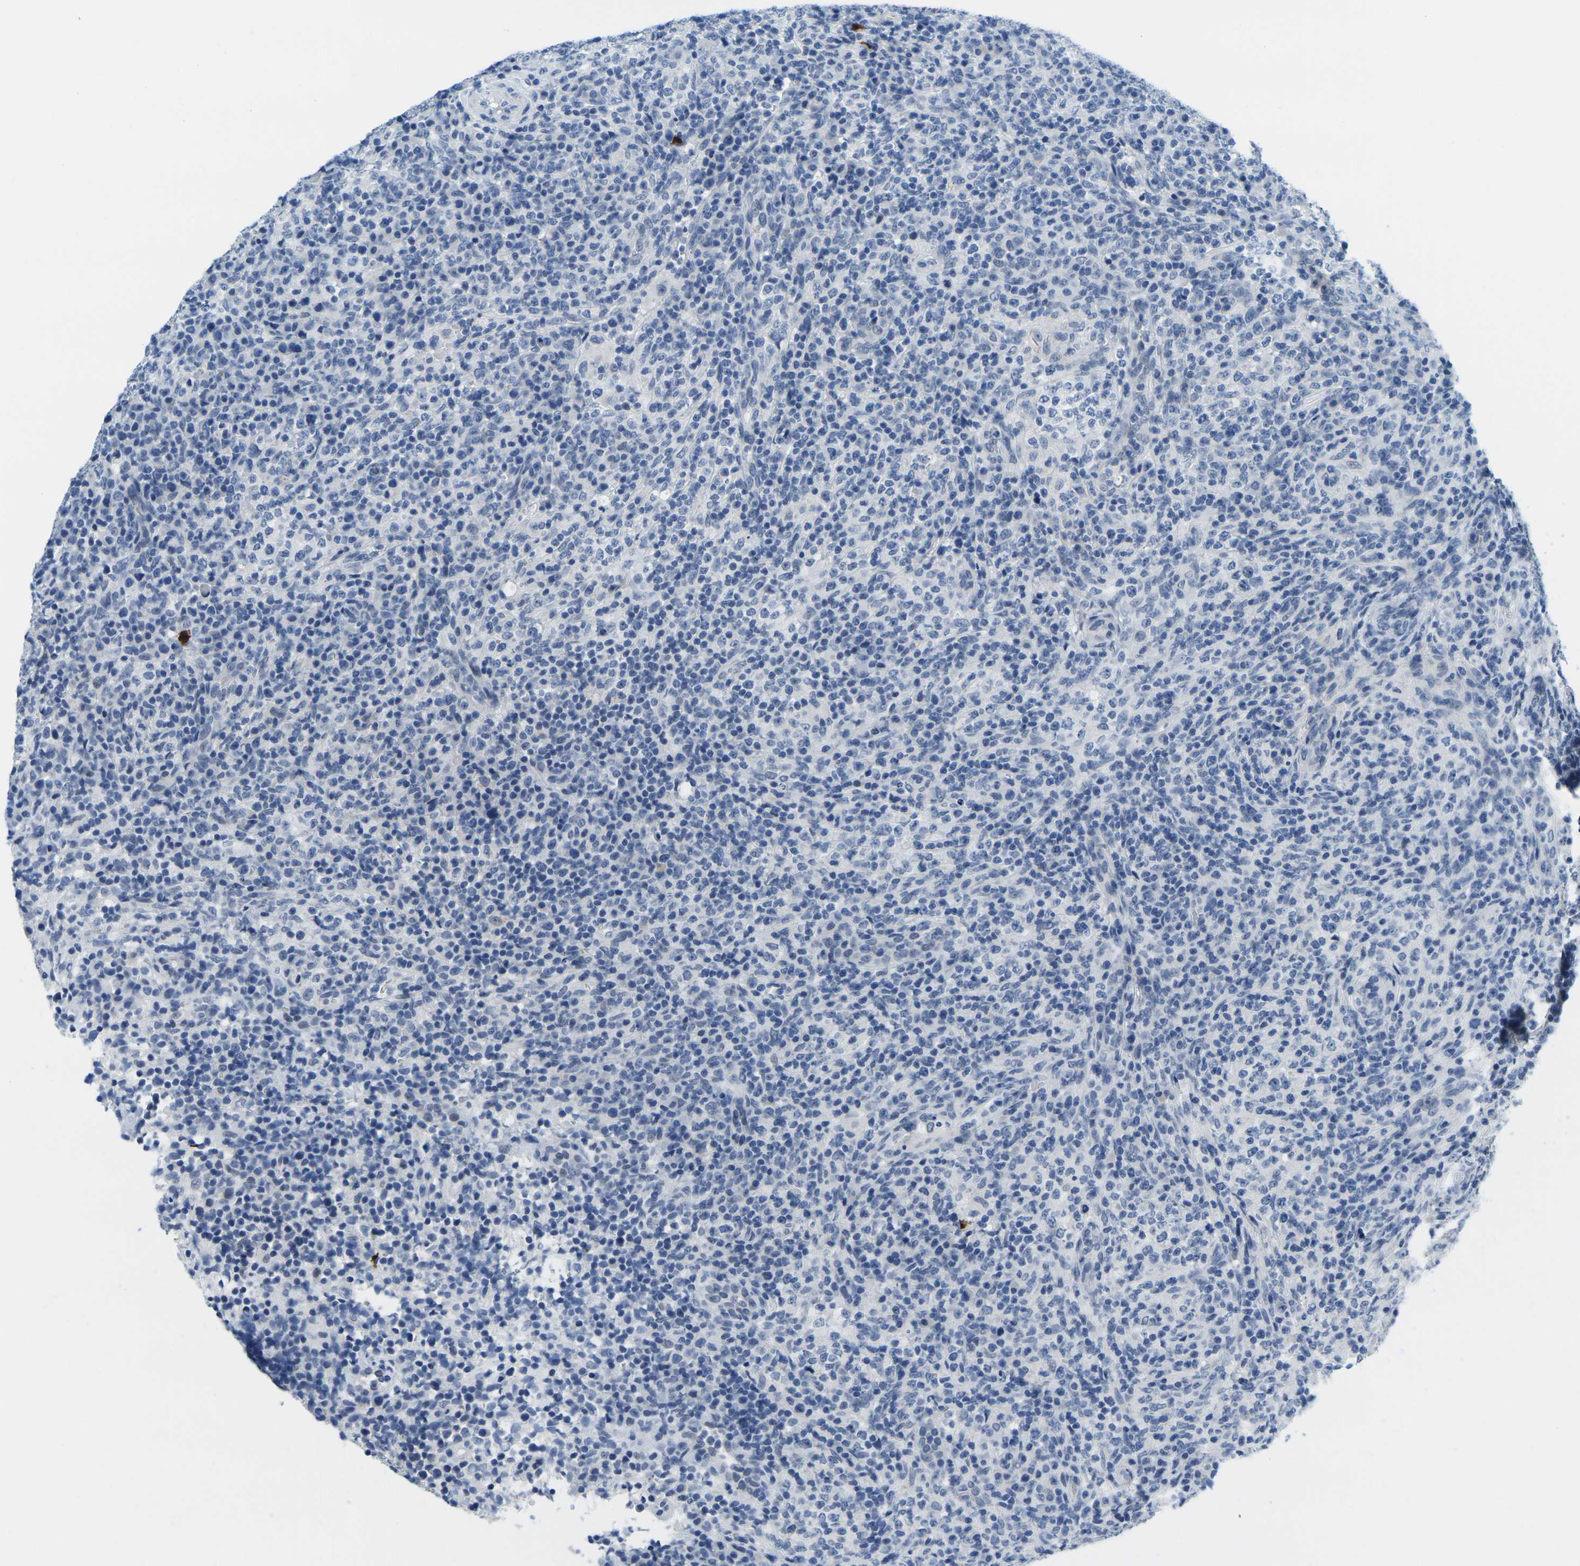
{"staining": {"intensity": "negative", "quantity": "none", "location": "none"}, "tissue": "lymphoma", "cell_type": "Tumor cells", "image_type": "cancer", "snomed": [{"axis": "morphology", "description": "Malignant lymphoma, non-Hodgkin's type, High grade"}, {"axis": "topography", "description": "Lymph node"}], "caption": "Immunohistochemistry (IHC) micrograph of neoplastic tissue: human lymphoma stained with DAB demonstrates no significant protein staining in tumor cells.", "gene": "GPR15", "patient": {"sex": "female", "age": 76}}